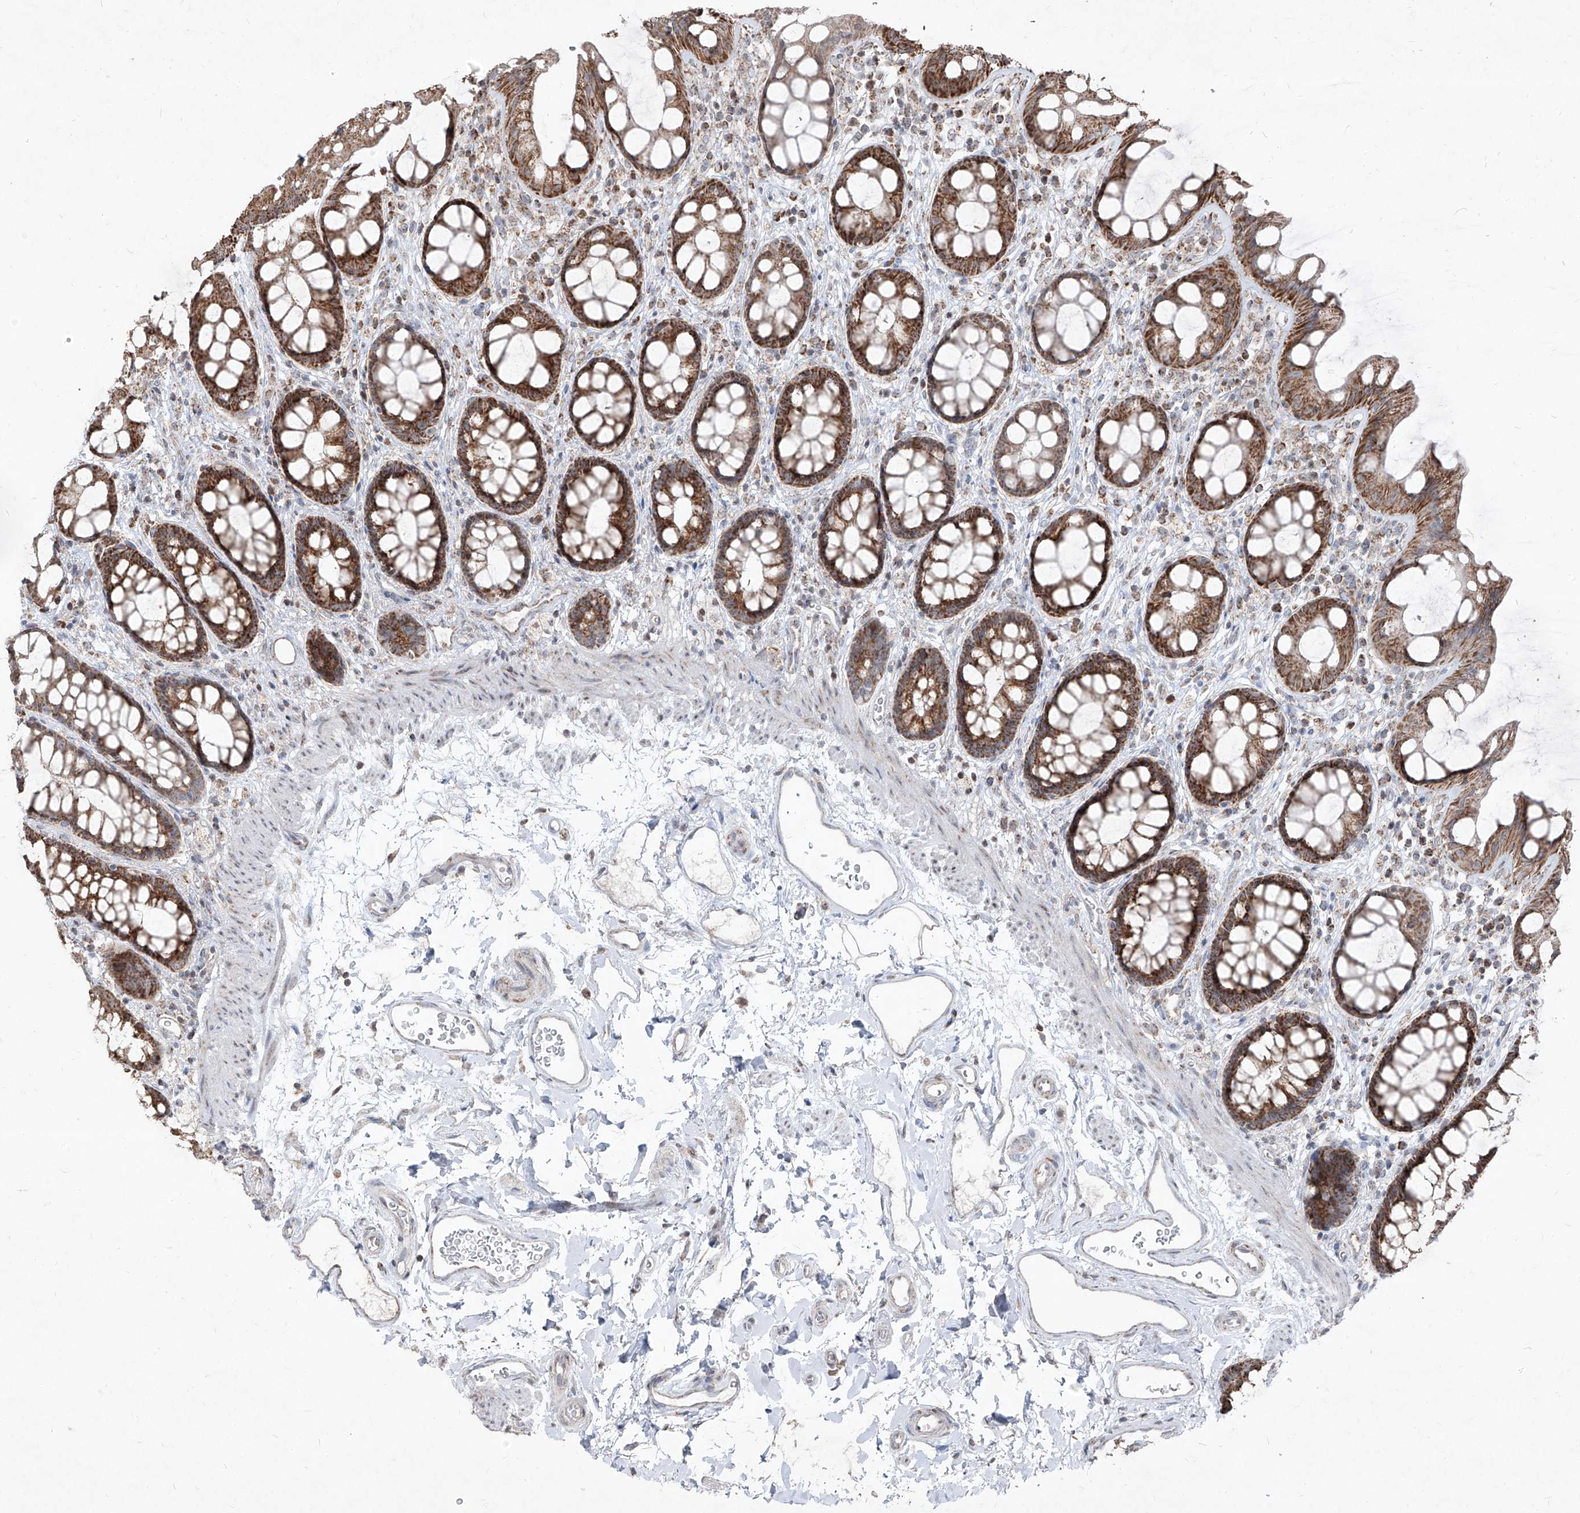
{"staining": {"intensity": "strong", "quantity": ">75%", "location": "cytoplasmic/membranous"}, "tissue": "rectum", "cell_type": "Glandular cells", "image_type": "normal", "snomed": [{"axis": "morphology", "description": "Normal tissue, NOS"}, {"axis": "topography", "description": "Rectum"}], "caption": "Rectum stained with DAB immunohistochemistry displays high levels of strong cytoplasmic/membranous positivity in about >75% of glandular cells.", "gene": "NDUFB3", "patient": {"sex": "female", "age": 65}}